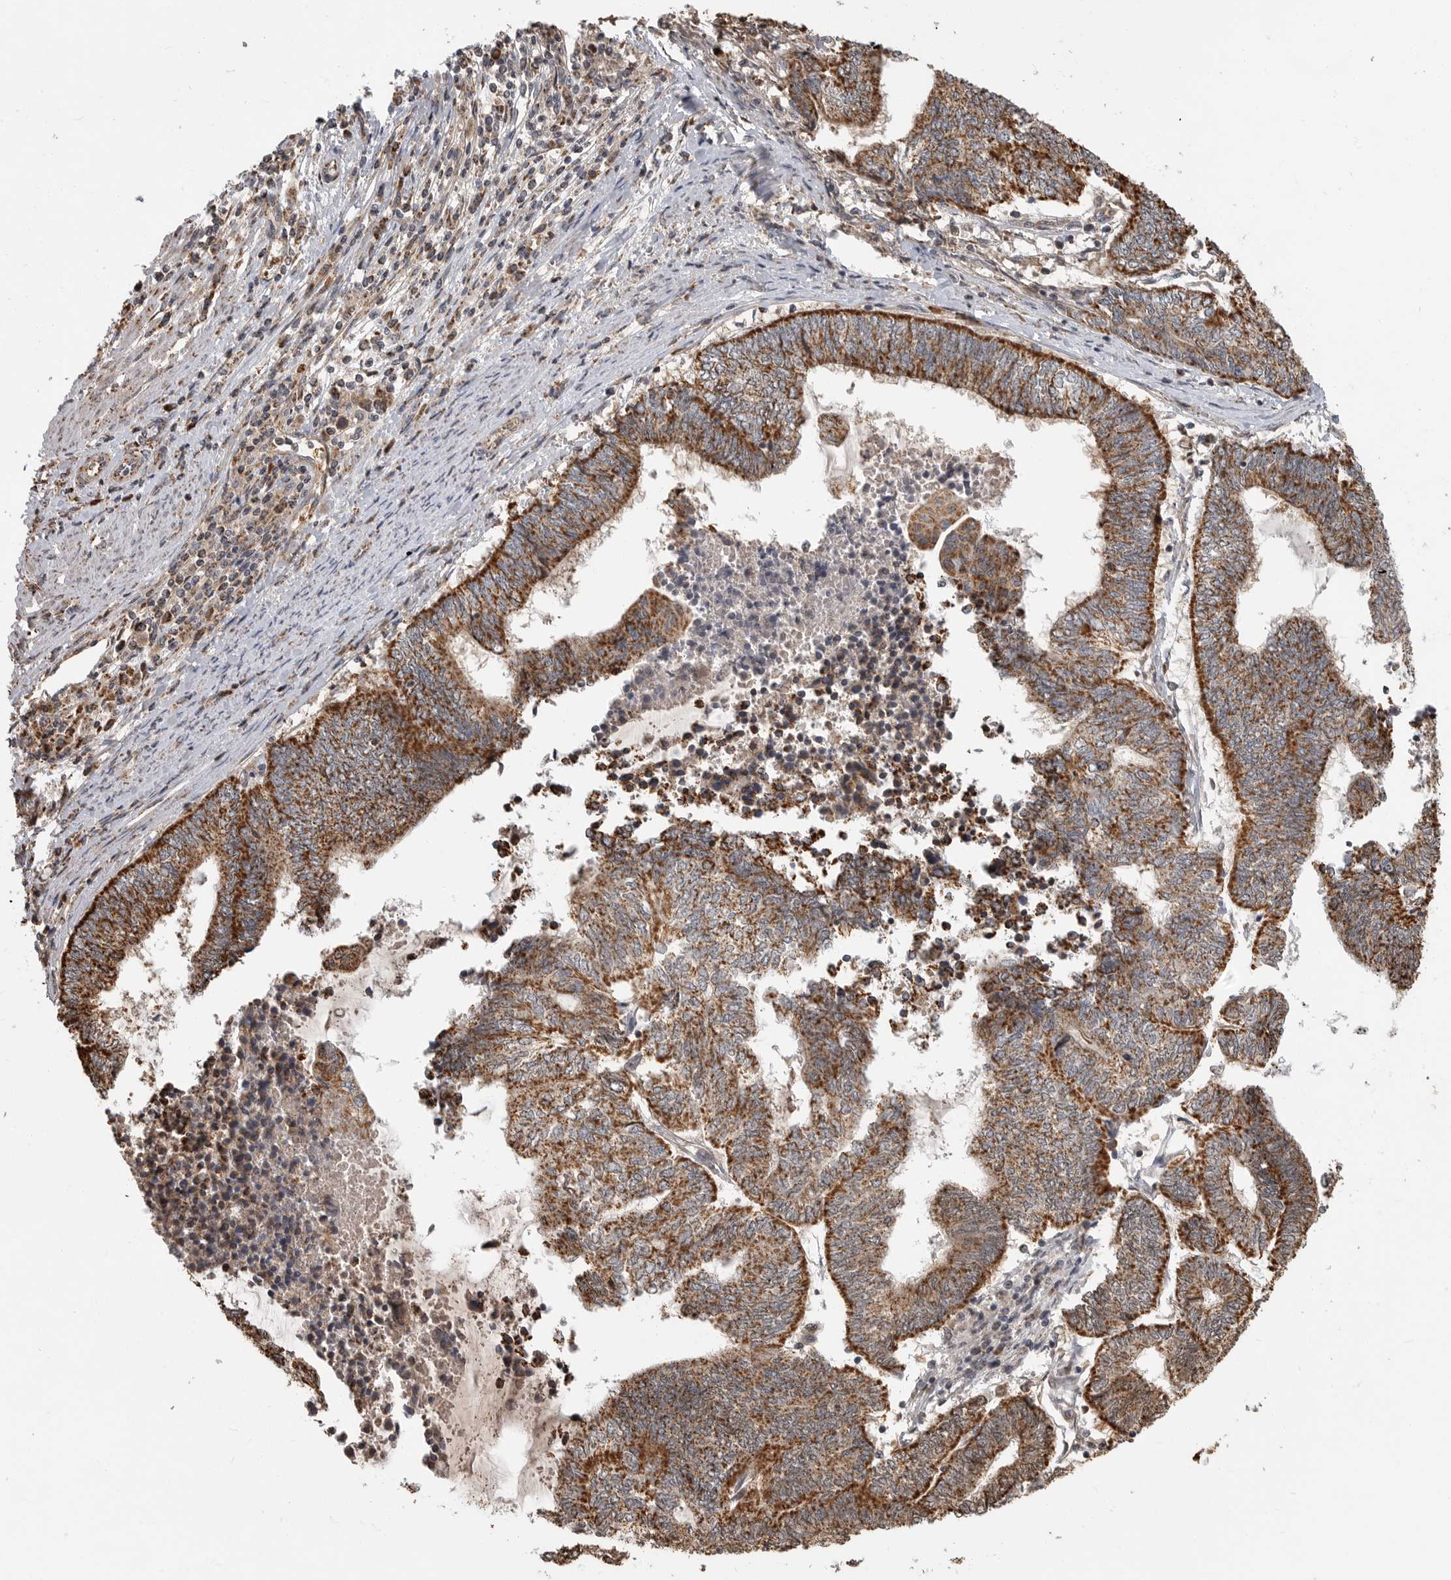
{"staining": {"intensity": "strong", "quantity": ">75%", "location": "cytoplasmic/membranous"}, "tissue": "endometrial cancer", "cell_type": "Tumor cells", "image_type": "cancer", "snomed": [{"axis": "morphology", "description": "Adenocarcinoma, NOS"}, {"axis": "topography", "description": "Uterus"}, {"axis": "topography", "description": "Endometrium"}], "caption": "Endometrial cancer stained for a protein shows strong cytoplasmic/membranous positivity in tumor cells.", "gene": "GCNT2", "patient": {"sex": "female", "age": 70}}